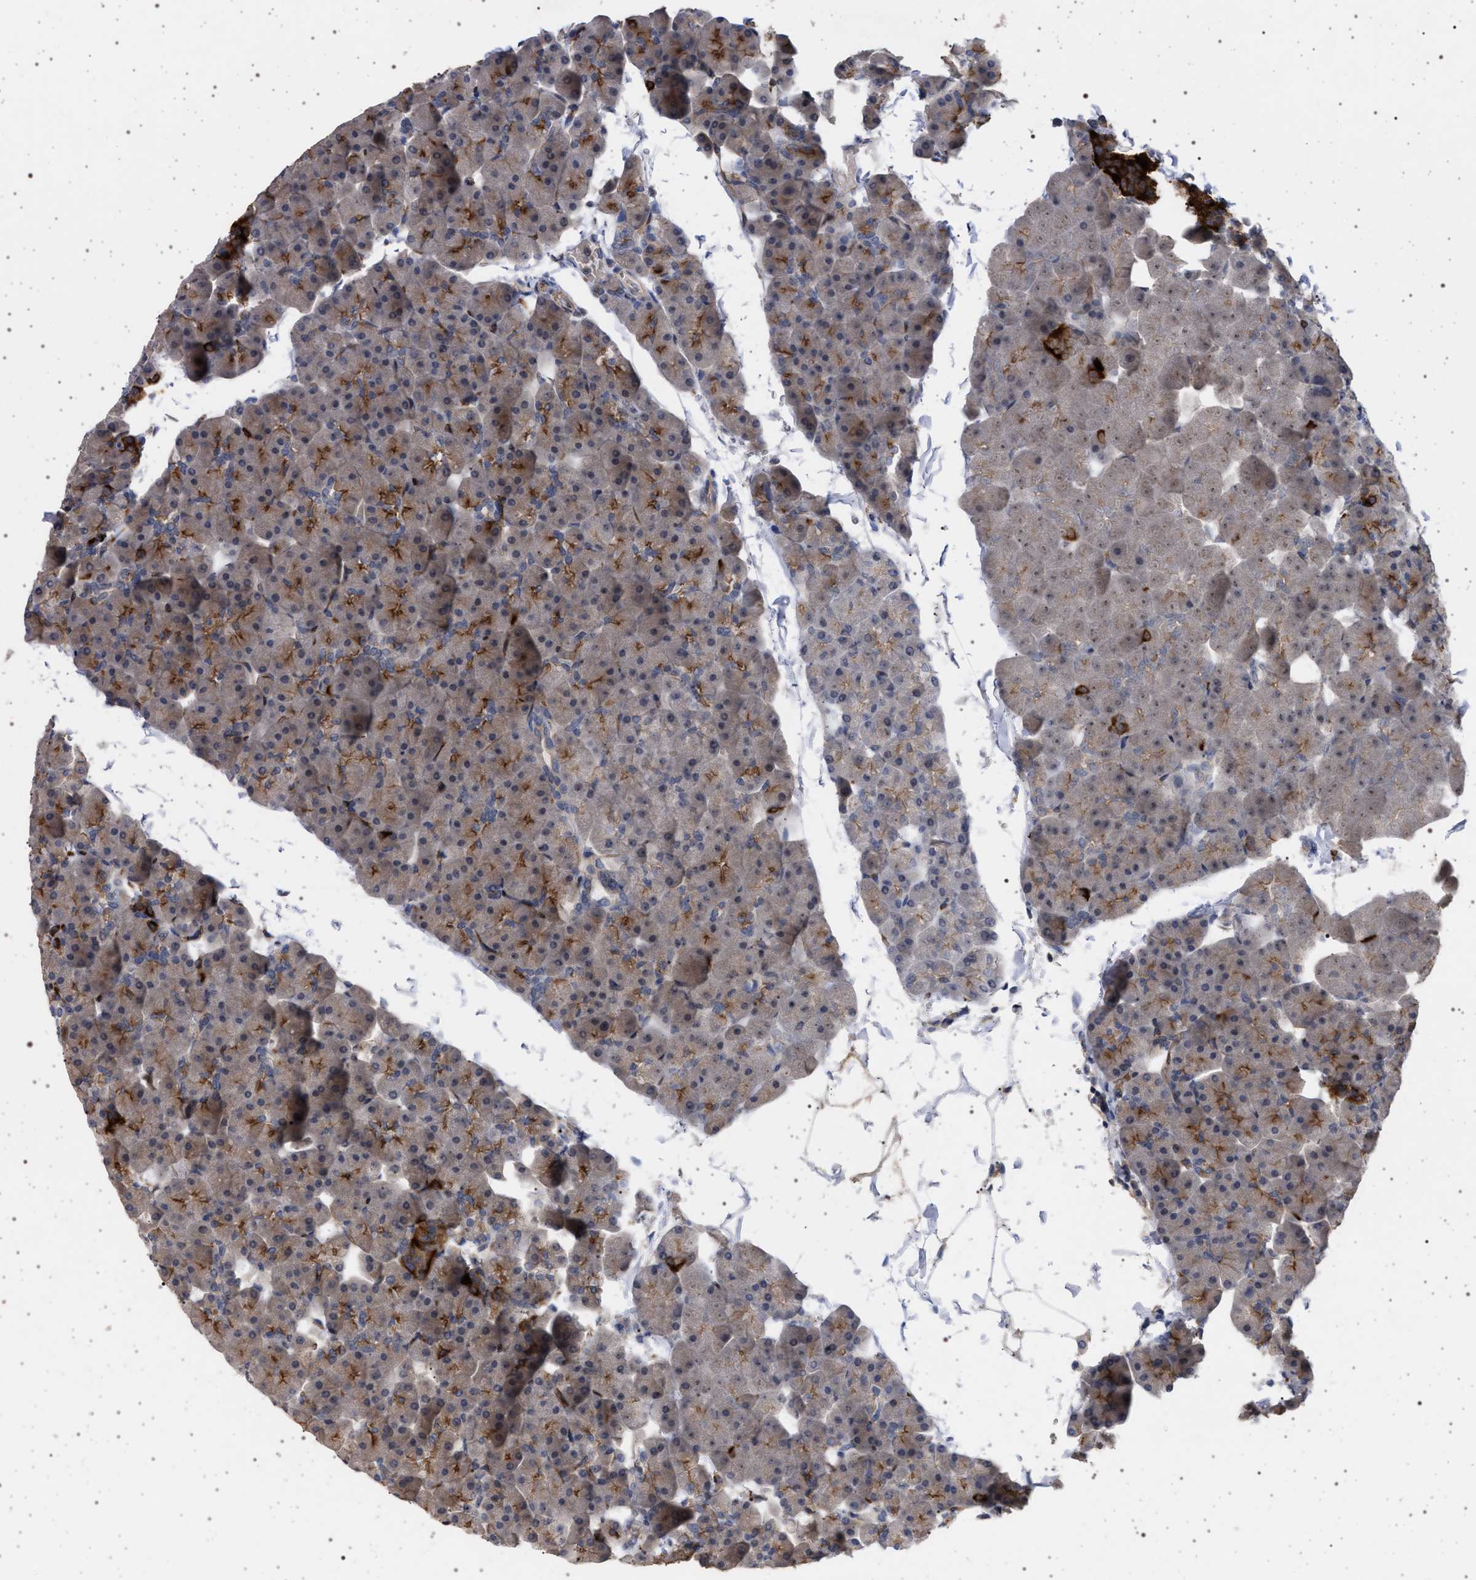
{"staining": {"intensity": "strong", "quantity": "25%-75%", "location": "cytoplasmic/membranous"}, "tissue": "pancreas", "cell_type": "Exocrine glandular cells", "image_type": "normal", "snomed": [{"axis": "morphology", "description": "Normal tissue, NOS"}, {"axis": "topography", "description": "Pancreas"}], "caption": "Pancreas stained with IHC demonstrates strong cytoplasmic/membranous staining in about 25%-75% of exocrine glandular cells.", "gene": "RBM48", "patient": {"sex": "male", "age": 35}}